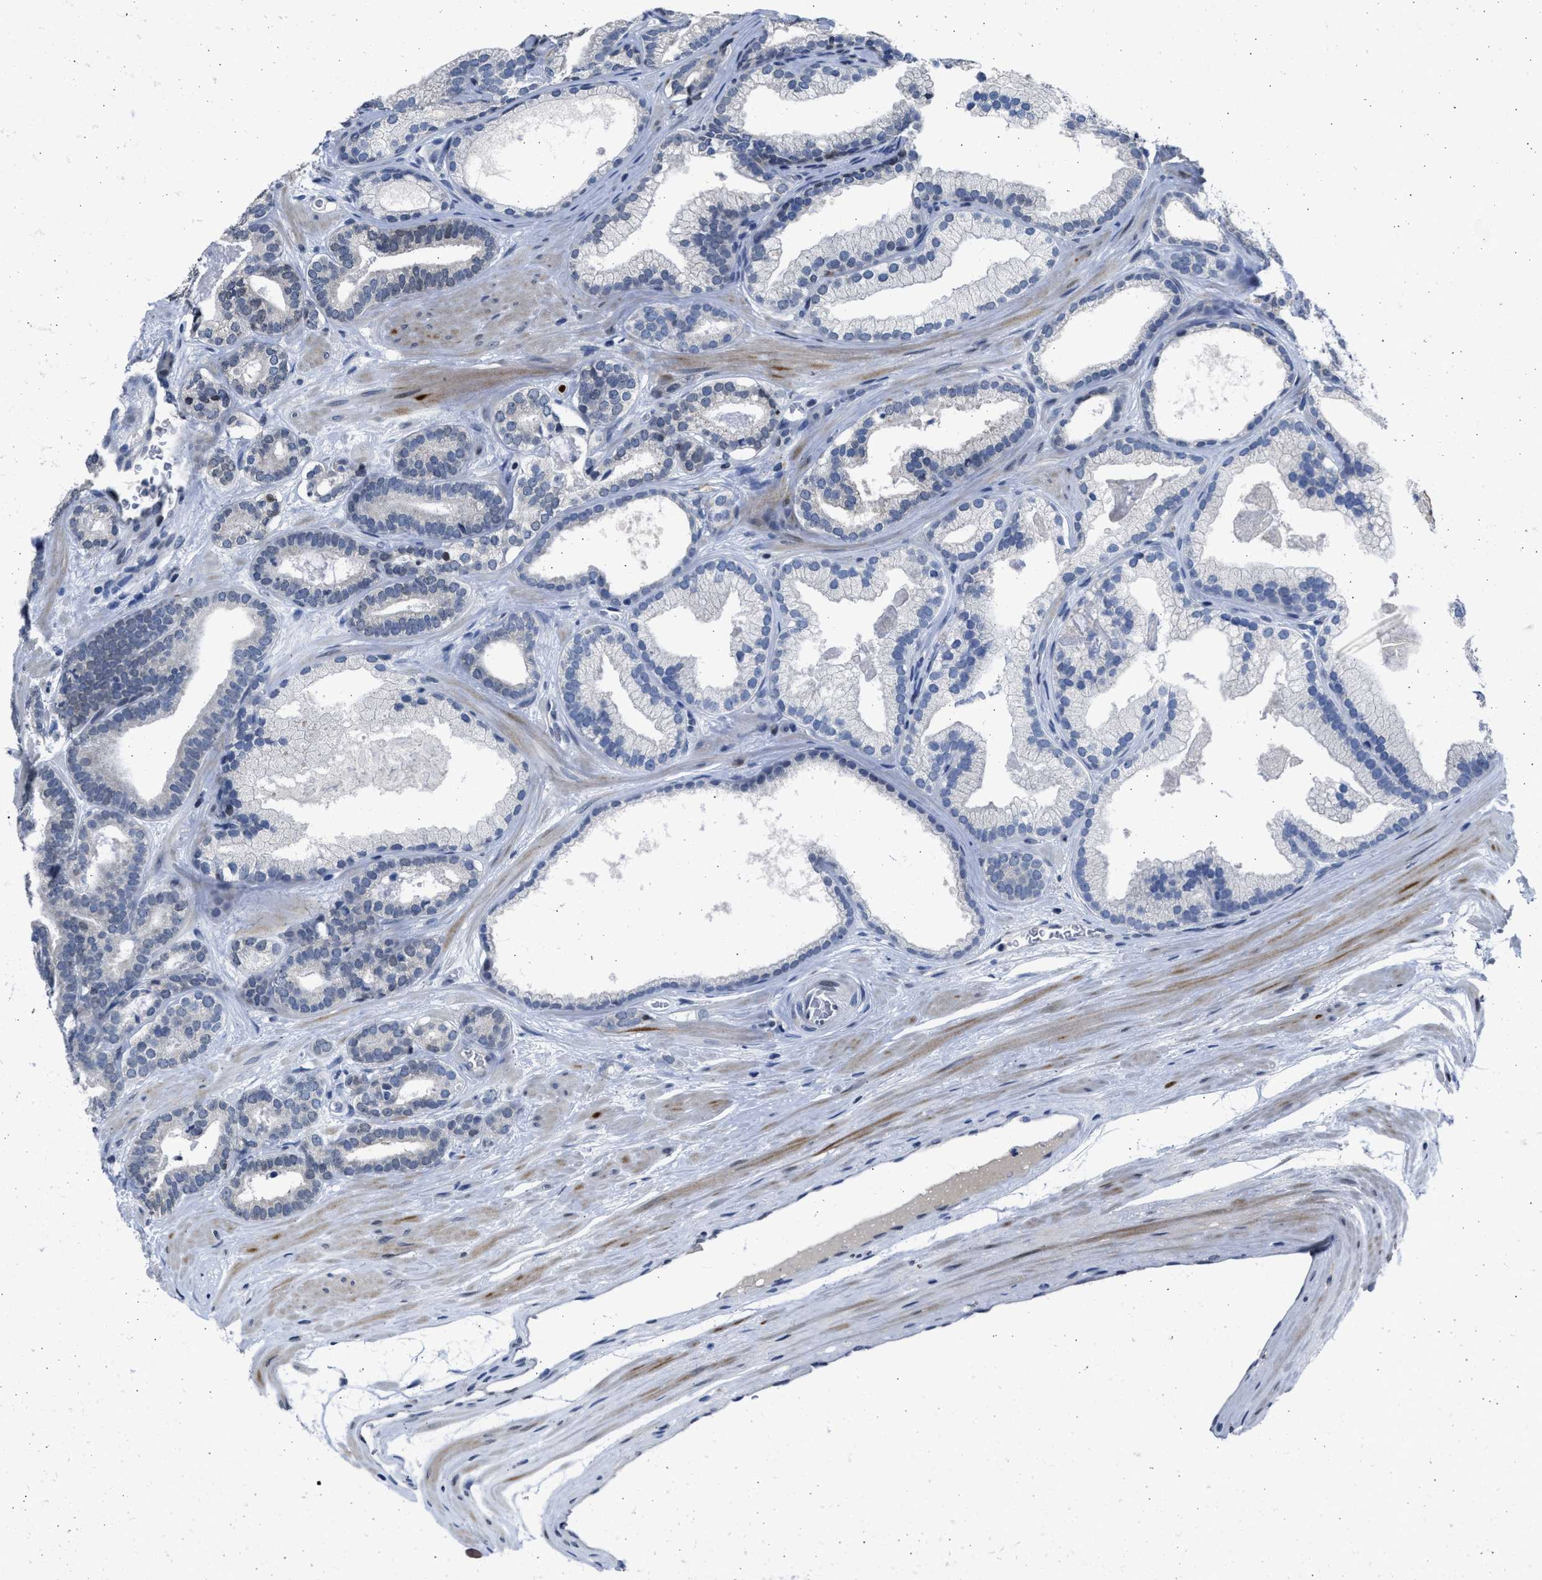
{"staining": {"intensity": "negative", "quantity": "none", "location": "none"}, "tissue": "prostate cancer", "cell_type": "Tumor cells", "image_type": "cancer", "snomed": [{"axis": "morphology", "description": "Adenocarcinoma, High grade"}, {"axis": "topography", "description": "Prostate"}], "caption": "Immunohistochemistry (IHC) of prostate cancer (high-grade adenocarcinoma) displays no positivity in tumor cells.", "gene": "HMGN3", "patient": {"sex": "male", "age": 60}}